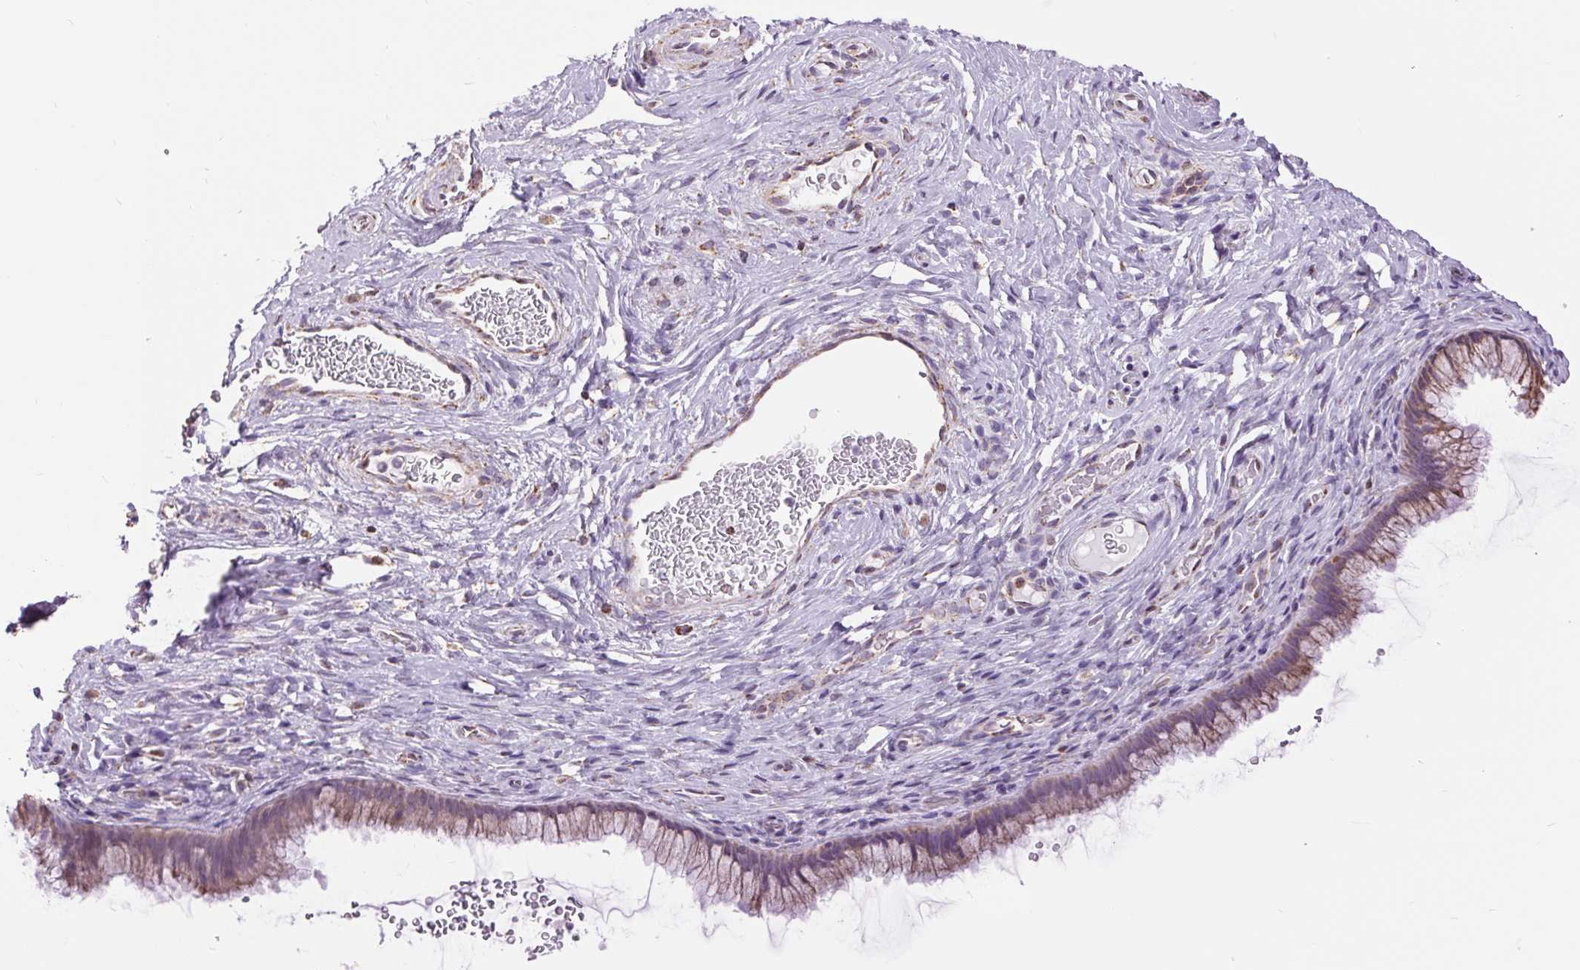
{"staining": {"intensity": "weak", "quantity": ">75%", "location": "cytoplasmic/membranous"}, "tissue": "cervix", "cell_type": "Glandular cells", "image_type": "normal", "snomed": [{"axis": "morphology", "description": "Normal tissue, NOS"}, {"axis": "topography", "description": "Cervix"}], "caption": "Immunohistochemistry (IHC) of normal cervix displays low levels of weak cytoplasmic/membranous expression in about >75% of glandular cells.", "gene": "ATP5PB", "patient": {"sex": "female", "age": 34}}